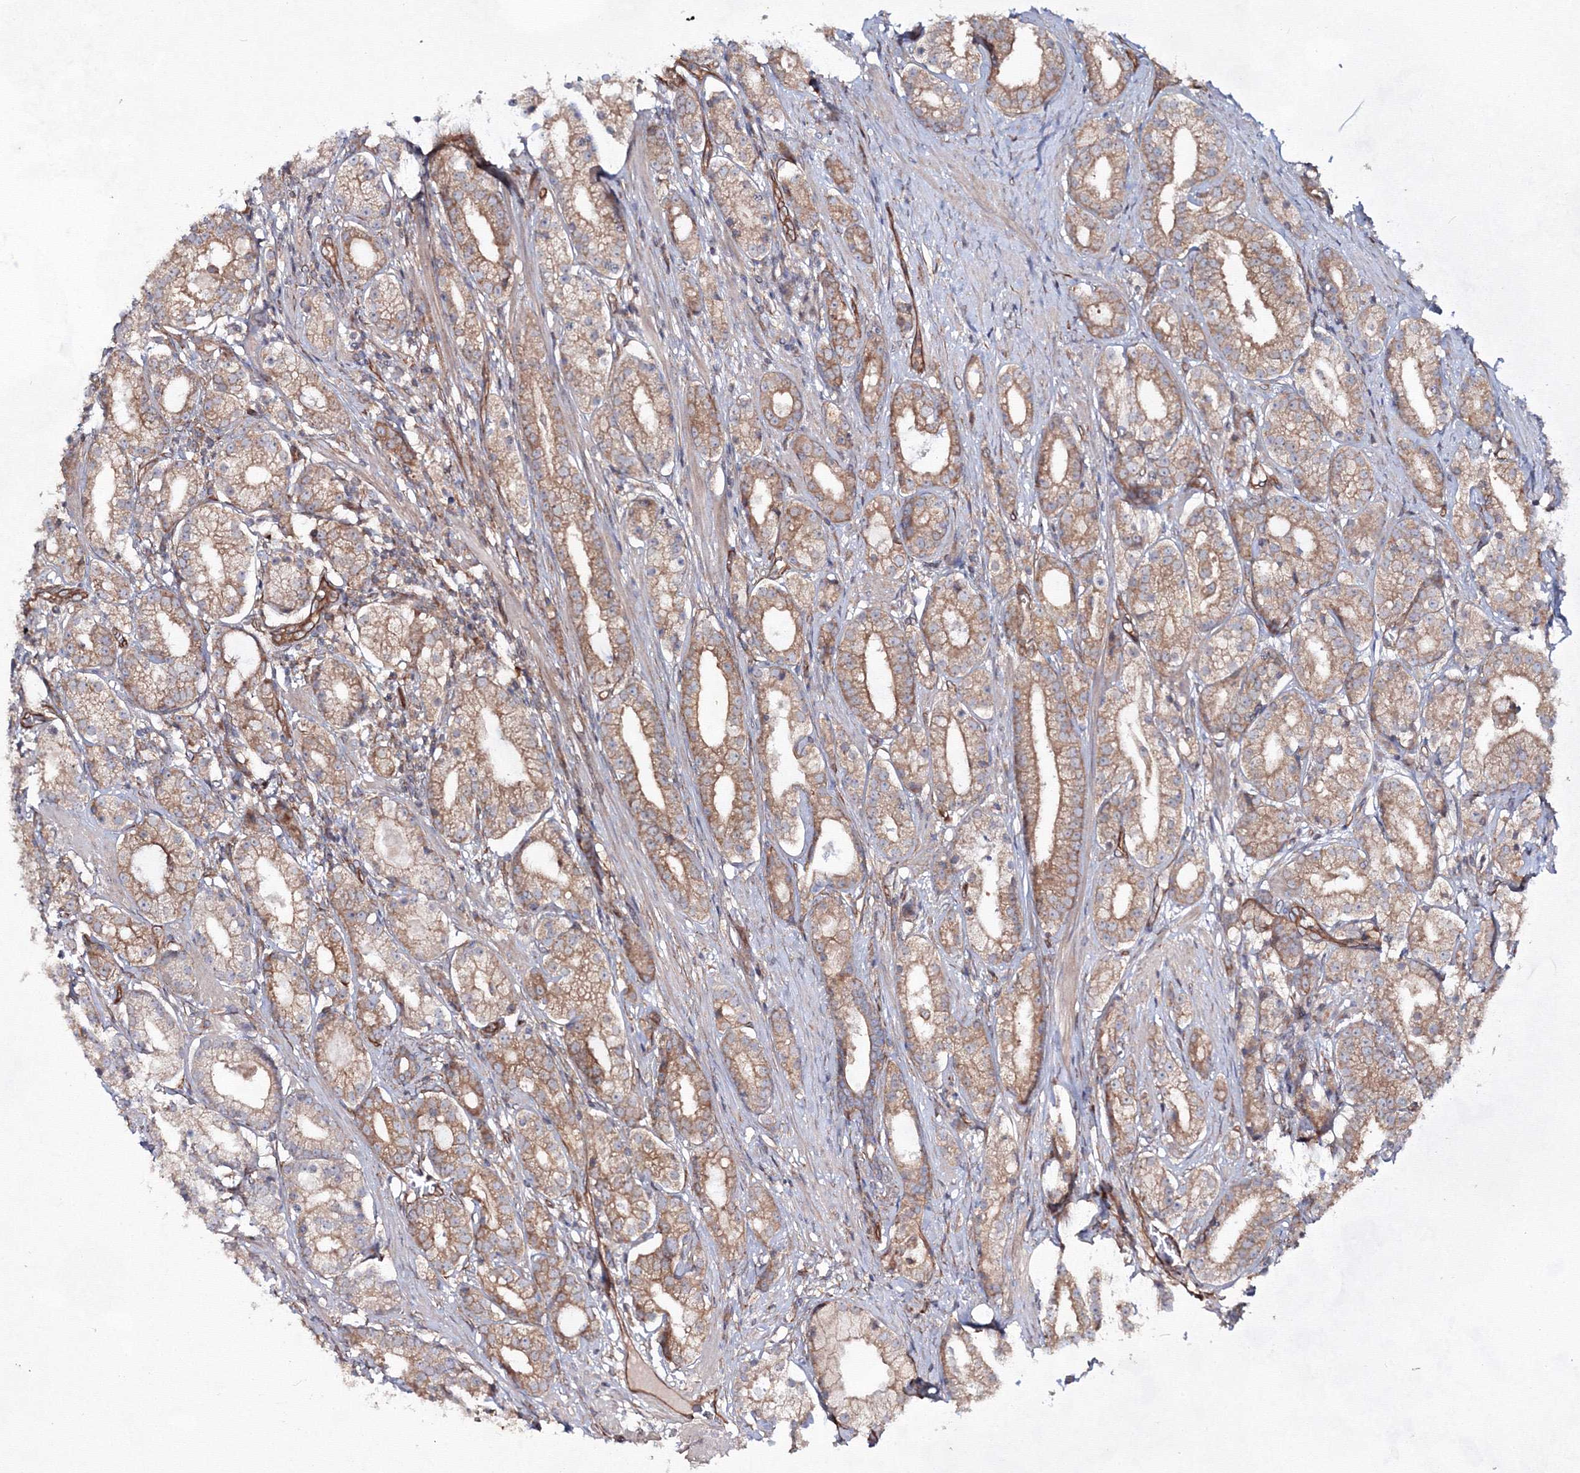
{"staining": {"intensity": "weak", "quantity": ">75%", "location": "cytoplasmic/membranous"}, "tissue": "prostate cancer", "cell_type": "Tumor cells", "image_type": "cancer", "snomed": [{"axis": "morphology", "description": "Adenocarcinoma, High grade"}, {"axis": "topography", "description": "Prostate"}], "caption": "Immunohistochemical staining of human prostate high-grade adenocarcinoma reveals low levels of weak cytoplasmic/membranous expression in about >75% of tumor cells.", "gene": "EXOC6", "patient": {"sex": "male", "age": 69}}